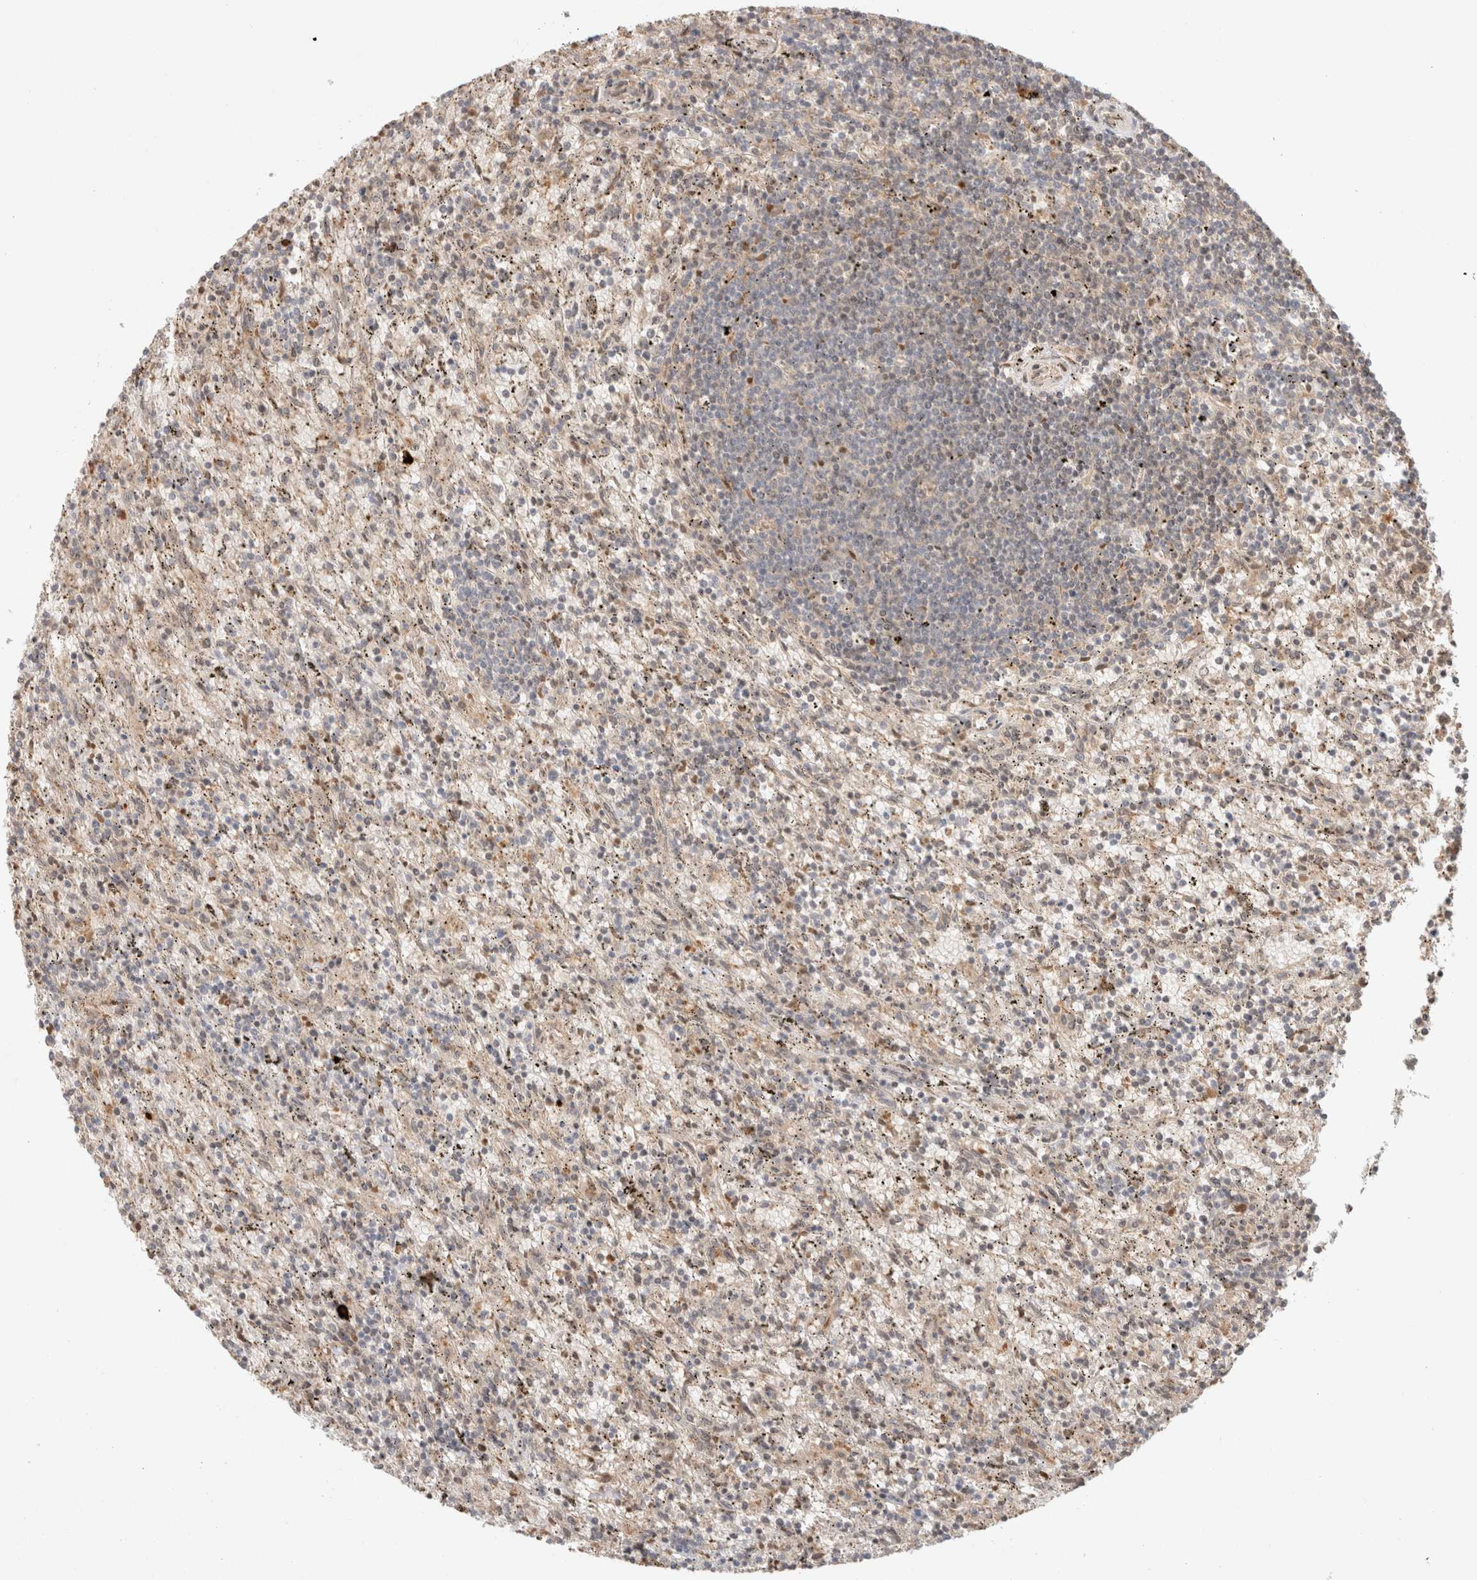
{"staining": {"intensity": "weak", "quantity": "<25%", "location": "nuclear"}, "tissue": "lymphoma", "cell_type": "Tumor cells", "image_type": "cancer", "snomed": [{"axis": "morphology", "description": "Malignant lymphoma, non-Hodgkin's type, Low grade"}, {"axis": "topography", "description": "Spleen"}], "caption": "Immunohistochemistry (IHC) micrograph of human low-grade malignant lymphoma, non-Hodgkin's type stained for a protein (brown), which demonstrates no staining in tumor cells.", "gene": "HSPG2", "patient": {"sex": "male", "age": 76}}